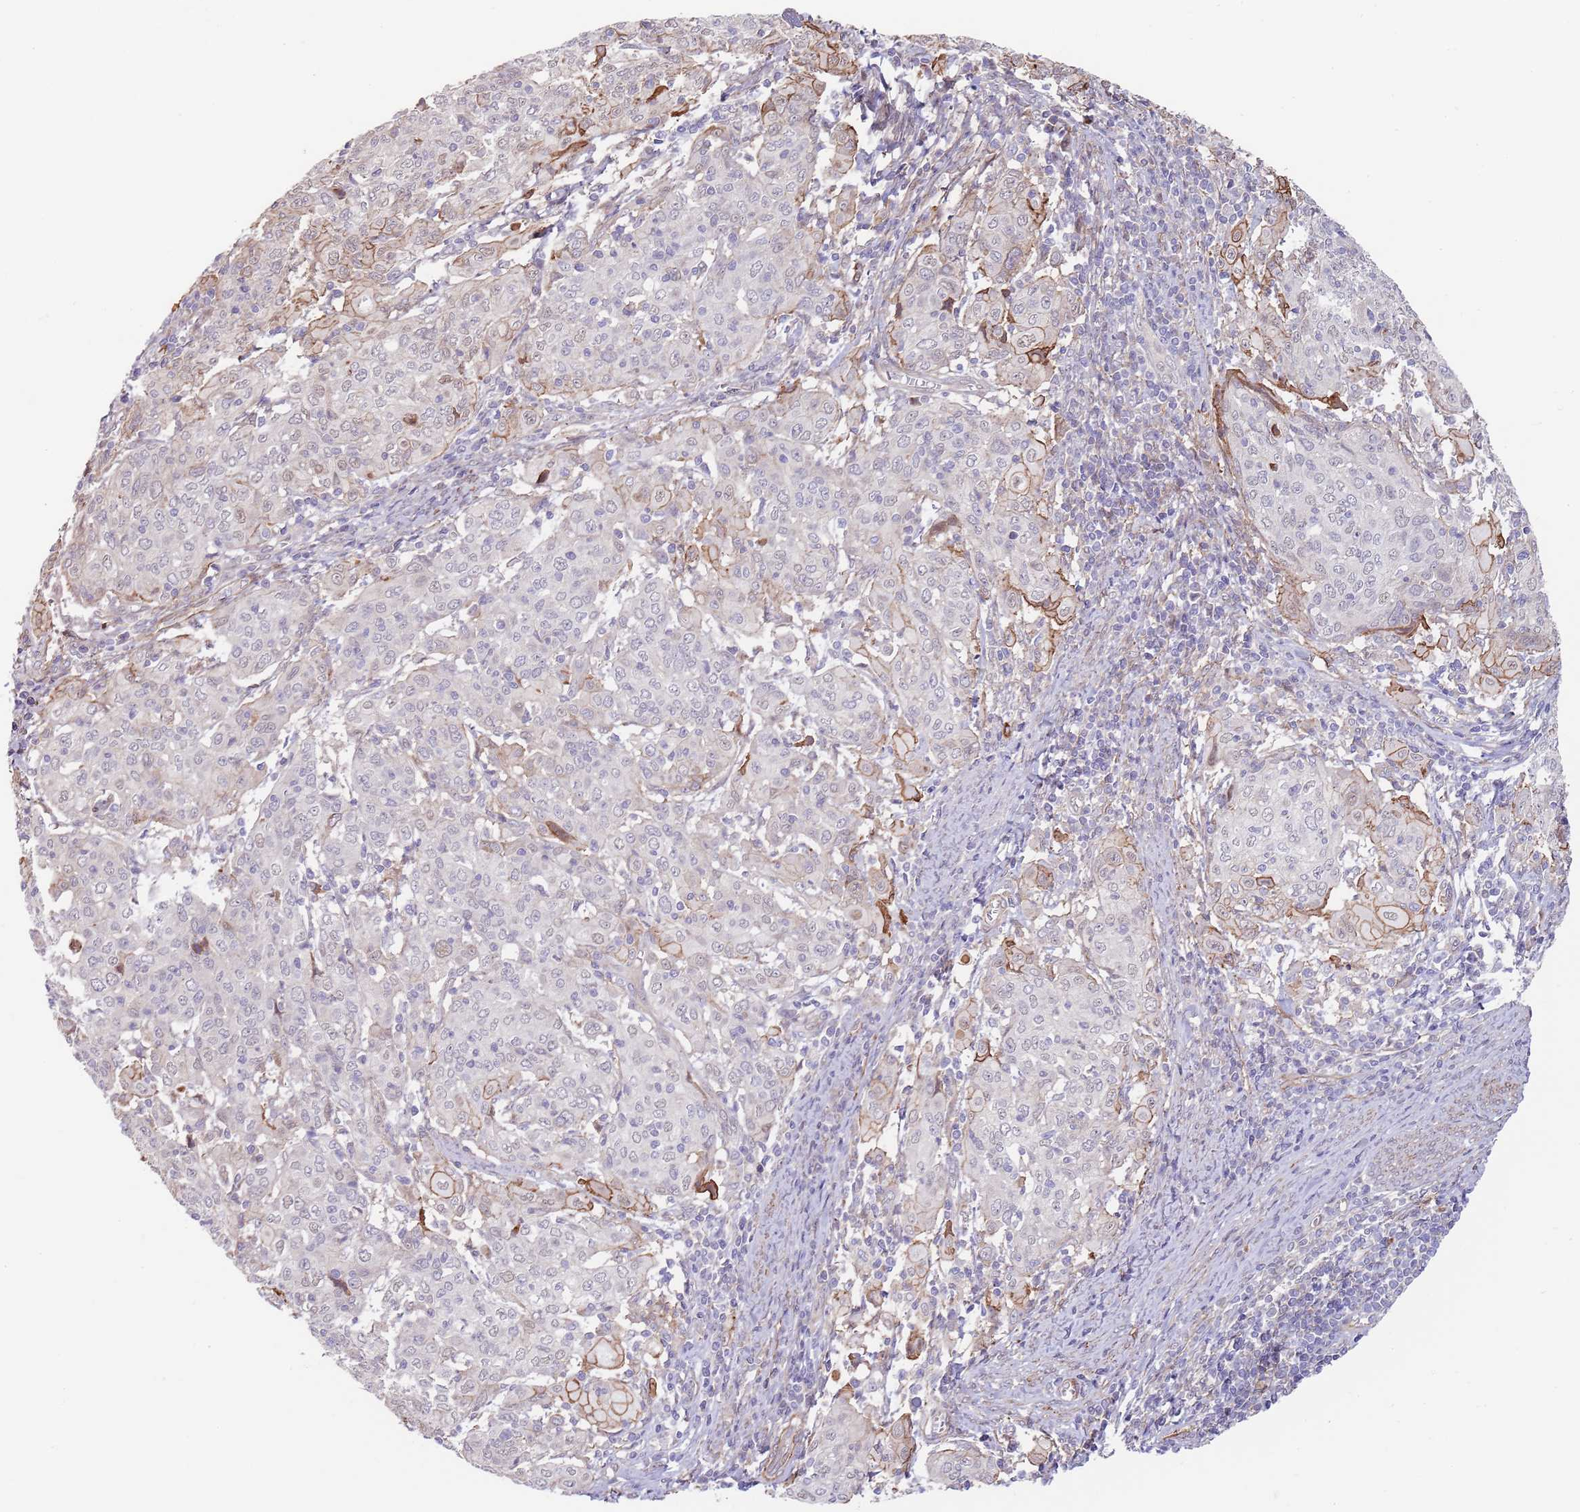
{"staining": {"intensity": "negative", "quantity": "none", "location": "none"}, "tissue": "cervical cancer", "cell_type": "Tumor cells", "image_type": "cancer", "snomed": [{"axis": "morphology", "description": "Squamous cell carcinoma, NOS"}, {"axis": "topography", "description": "Cervix"}], "caption": "Immunohistochemistry (IHC) of human cervical squamous cell carcinoma displays no staining in tumor cells.", "gene": "BPNT1", "patient": {"sex": "female", "age": 67}}